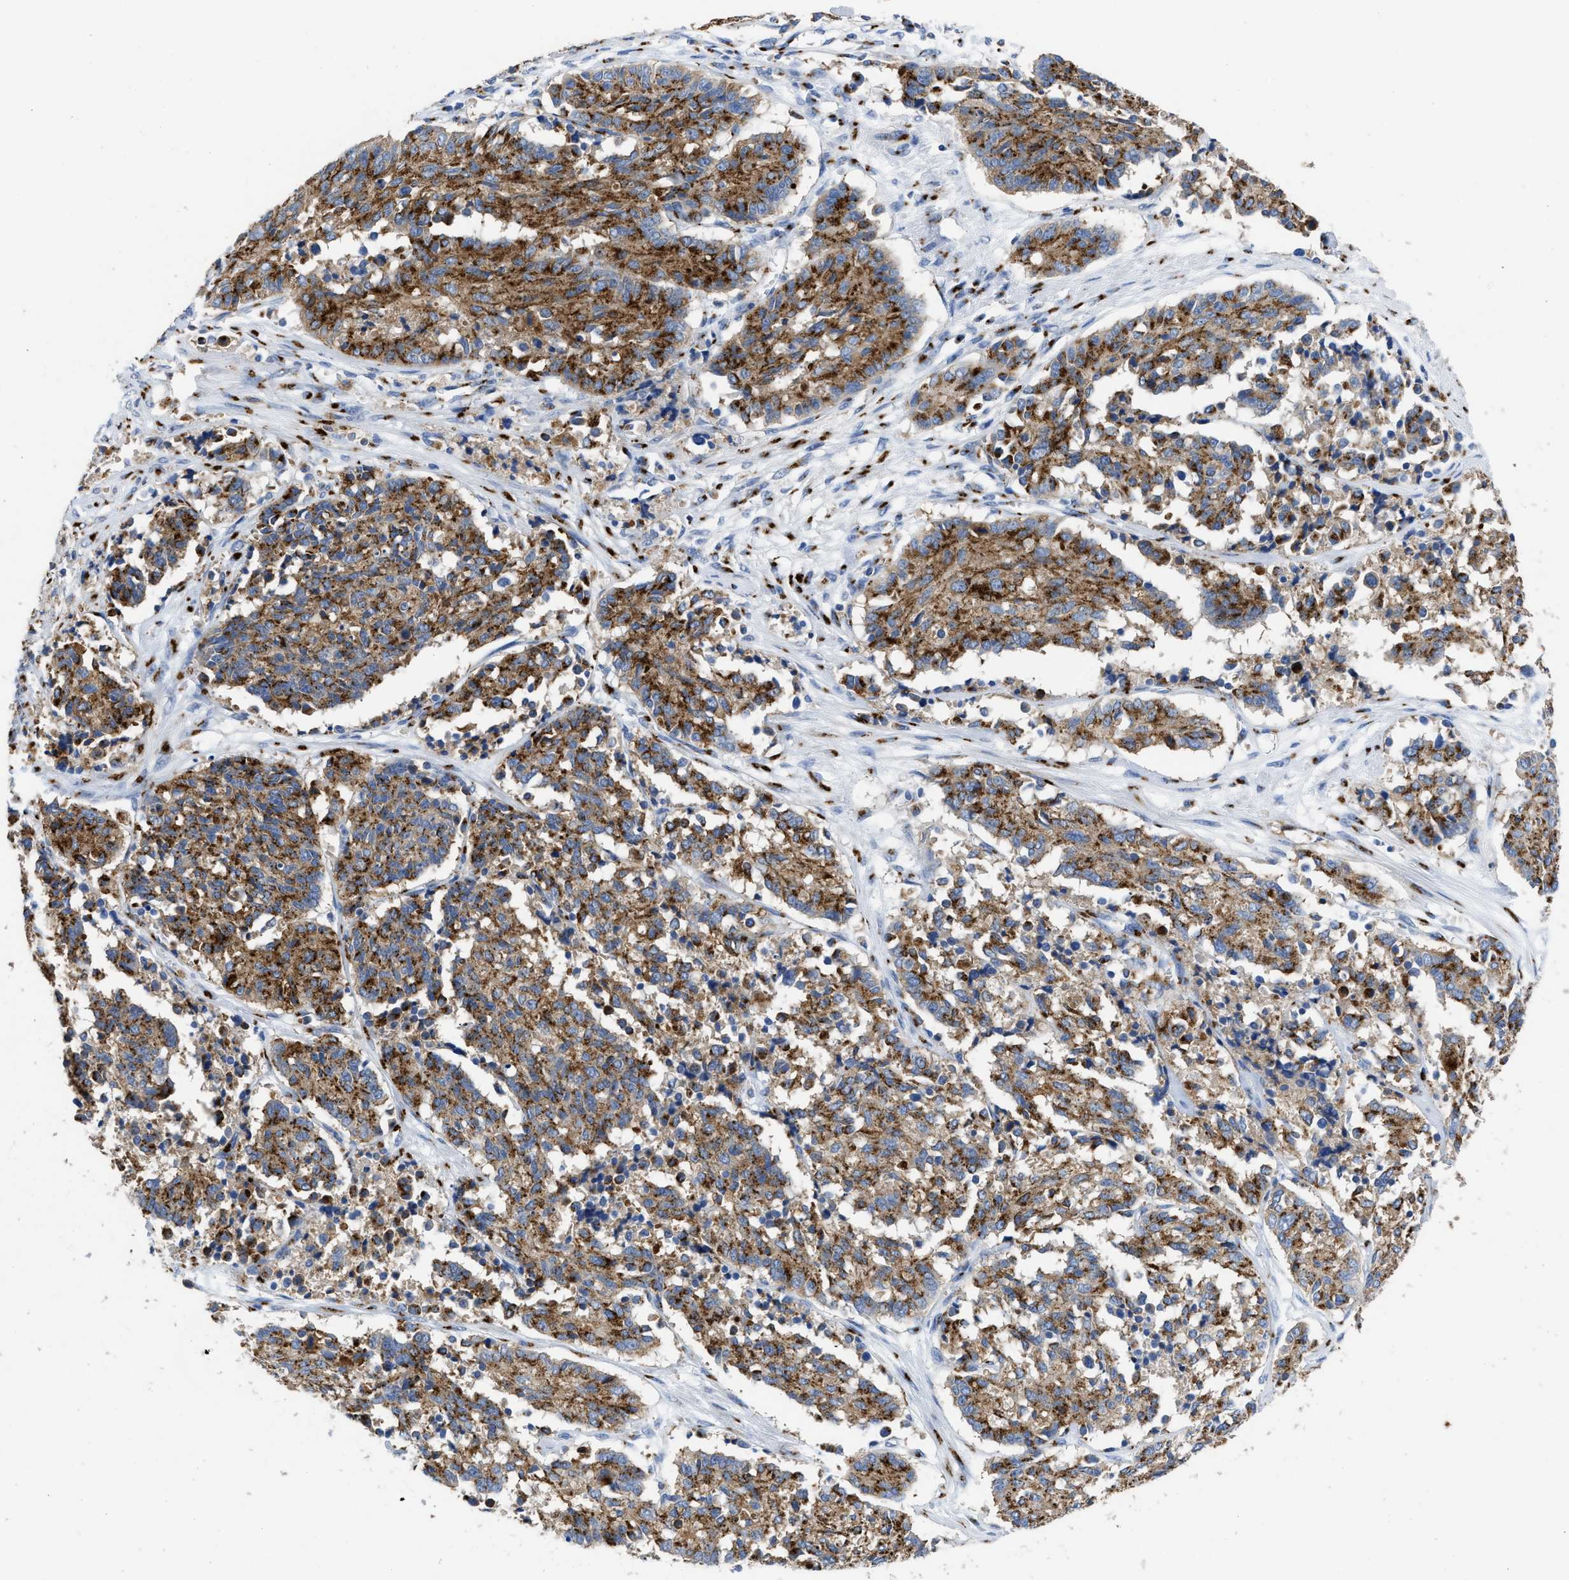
{"staining": {"intensity": "strong", "quantity": ">75%", "location": "cytoplasmic/membranous"}, "tissue": "cervical cancer", "cell_type": "Tumor cells", "image_type": "cancer", "snomed": [{"axis": "morphology", "description": "Squamous cell carcinoma, NOS"}, {"axis": "topography", "description": "Cervix"}], "caption": "Immunohistochemistry (IHC) photomicrograph of squamous cell carcinoma (cervical) stained for a protein (brown), which demonstrates high levels of strong cytoplasmic/membranous staining in about >75% of tumor cells.", "gene": "TMEM87A", "patient": {"sex": "female", "age": 35}}